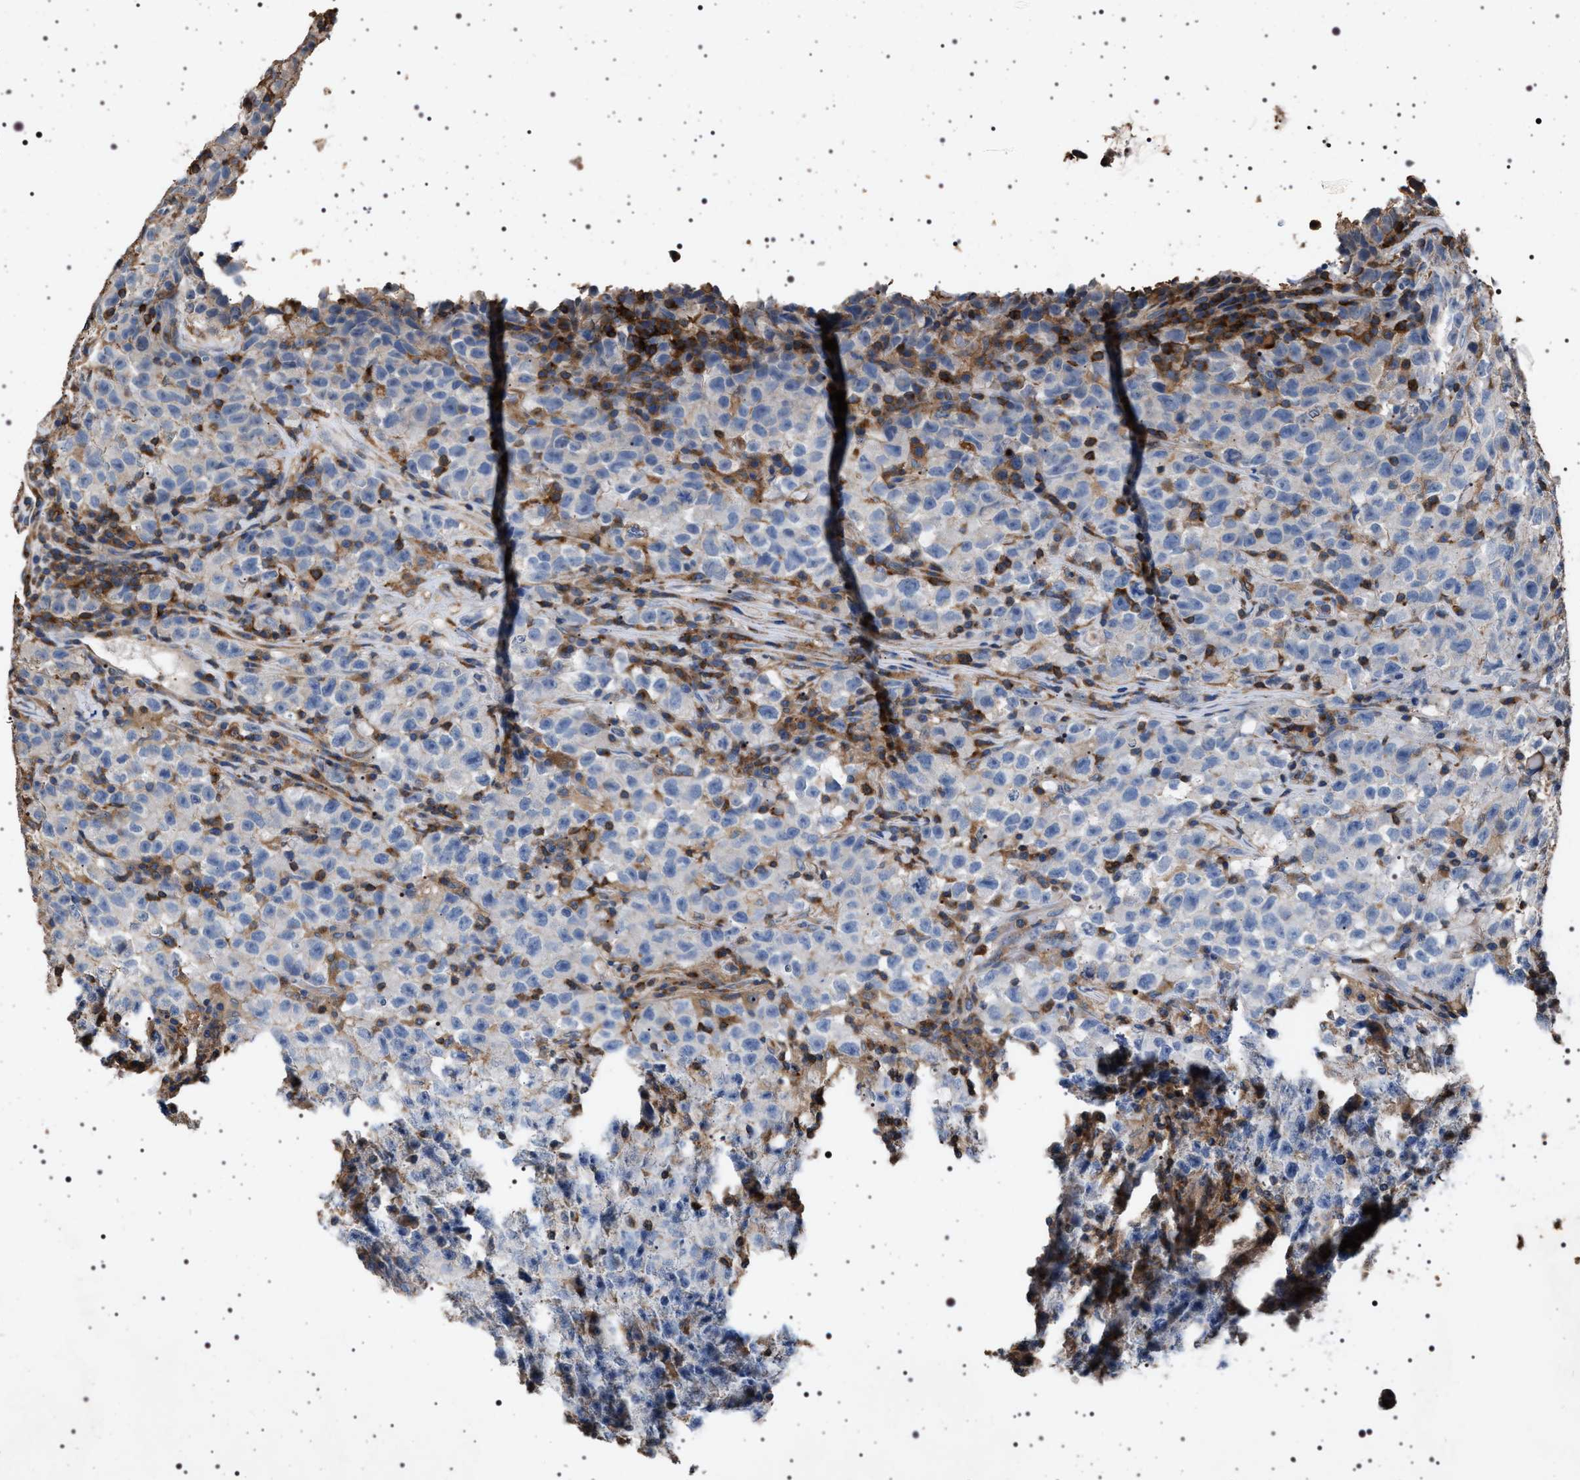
{"staining": {"intensity": "negative", "quantity": "none", "location": "none"}, "tissue": "testis cancer", "cell_type": "Tumor cells", "image_type": "cancer", "snomed": [{"axis": "morphology", "description": "Seminoma, NOS"}, {"axis": "topography", "description": "Testis"}], "caption": "Immunohistochemical staining of human seminoma (testis) displays no significant positivity in tumor cells.", "gene": "SMAP2", "patient": {"sex": "male", "age": 22}}